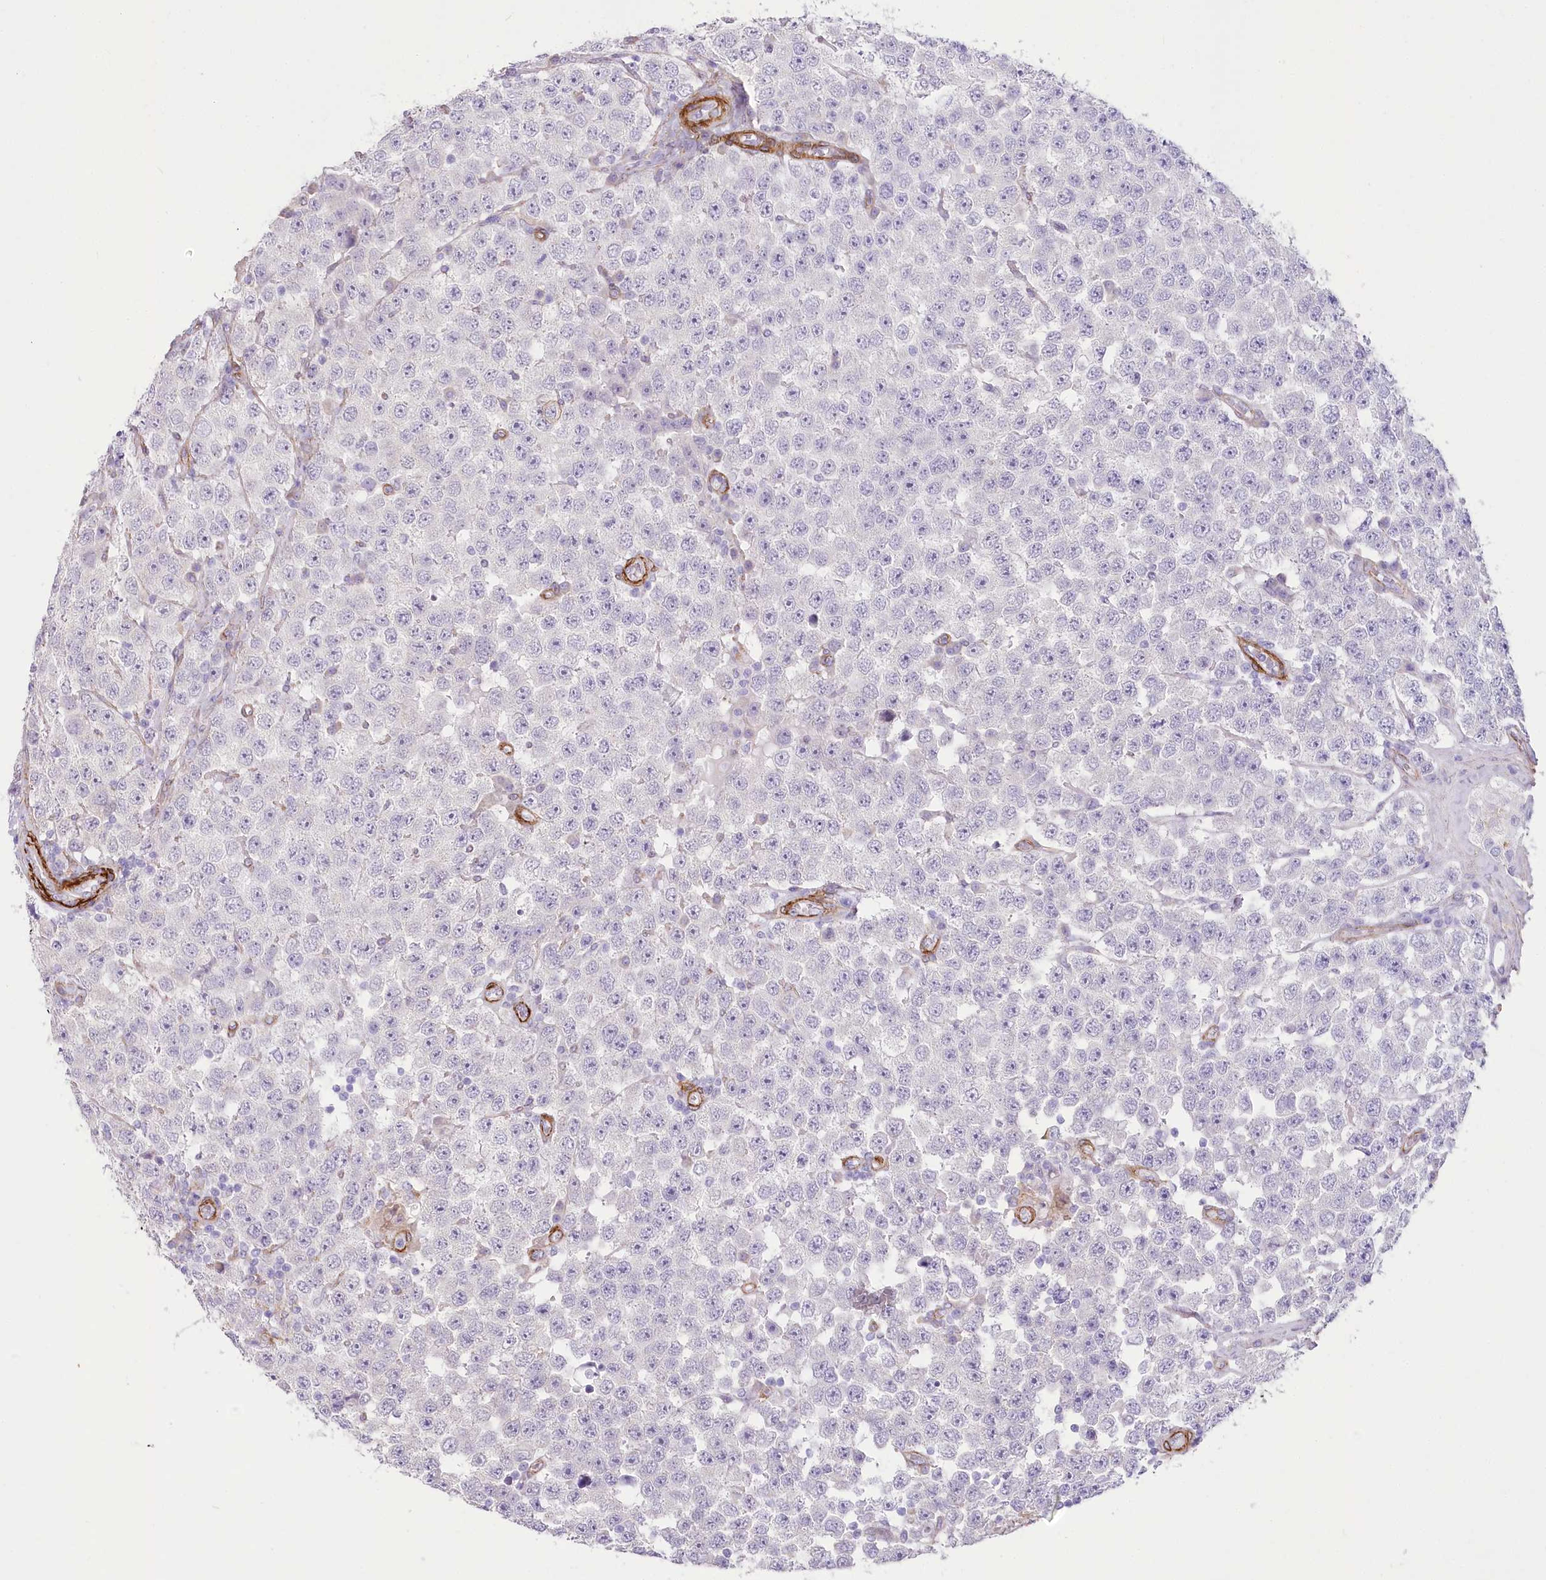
{"staining": {"intensity": "negative", "quantity": "none", "location": "none"}, "tissue": "testis cancer", "cell_type": "Tumor cells", "image_type": "cancer", "snomed": [{"axis": "morphology", "description": "Seminoma, NOS"}, {"axis": "topography", "description": "Testis"}], "caption": "Immunohistochemistry photomicrograph of neoplastic tissue: human seminoma (testis) stained with DAB (3,3'-diaminobenzidine) displays no significant protein positivity in tumor cells. (Stains: DAB (3,3'-diaminobenzidine) immunohistochemistry (IHC) with hematoxylin counter stain, Microscopy: brightfield microscopy at high magnification).", "gene": "SYNPO2", "patient": {"sex": "male", "age": 28}}